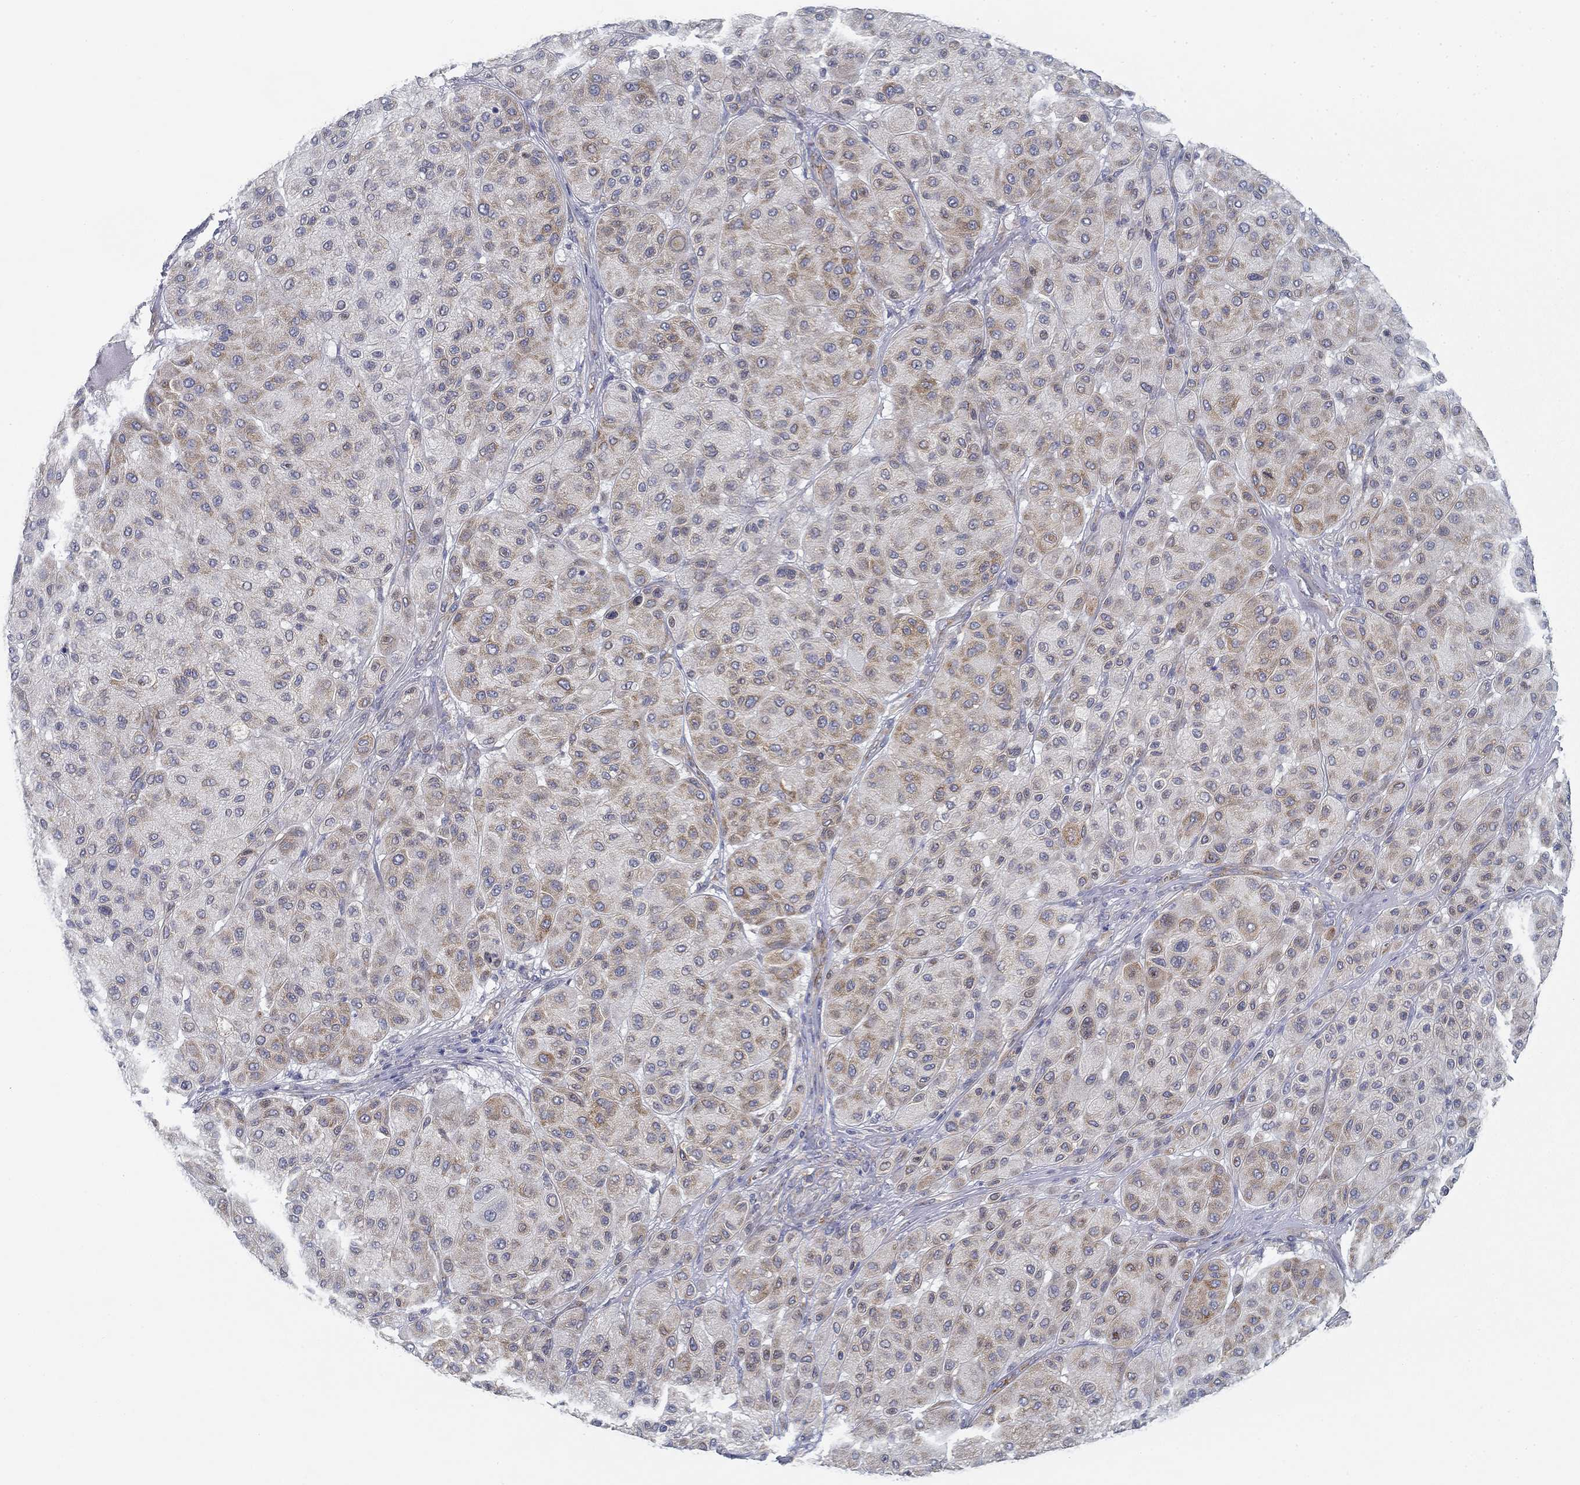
{"staining": {"intensity": "moderate", "quantity": "<25%", "location": "cytoplasmic/membranous"}, "tissue": "melanoma", "cell_type": "Tumor cells", "image_type": "cancer", "snomed": [{"axis": "morphology", "description": "Malignant melanoma, Metastatic site"}, {"axis": "topography", "description": "Smooth muscle"}], "caption": "This photomicrograph exhibits immunohistochemistry staining of malignant melanoma (metastatic site), with low moderate cytoplasmic/membranous positivity in approximately <25% of tumor cells.", "gene": "FXR1", "patient": {"sex": "male", "age": 41}}